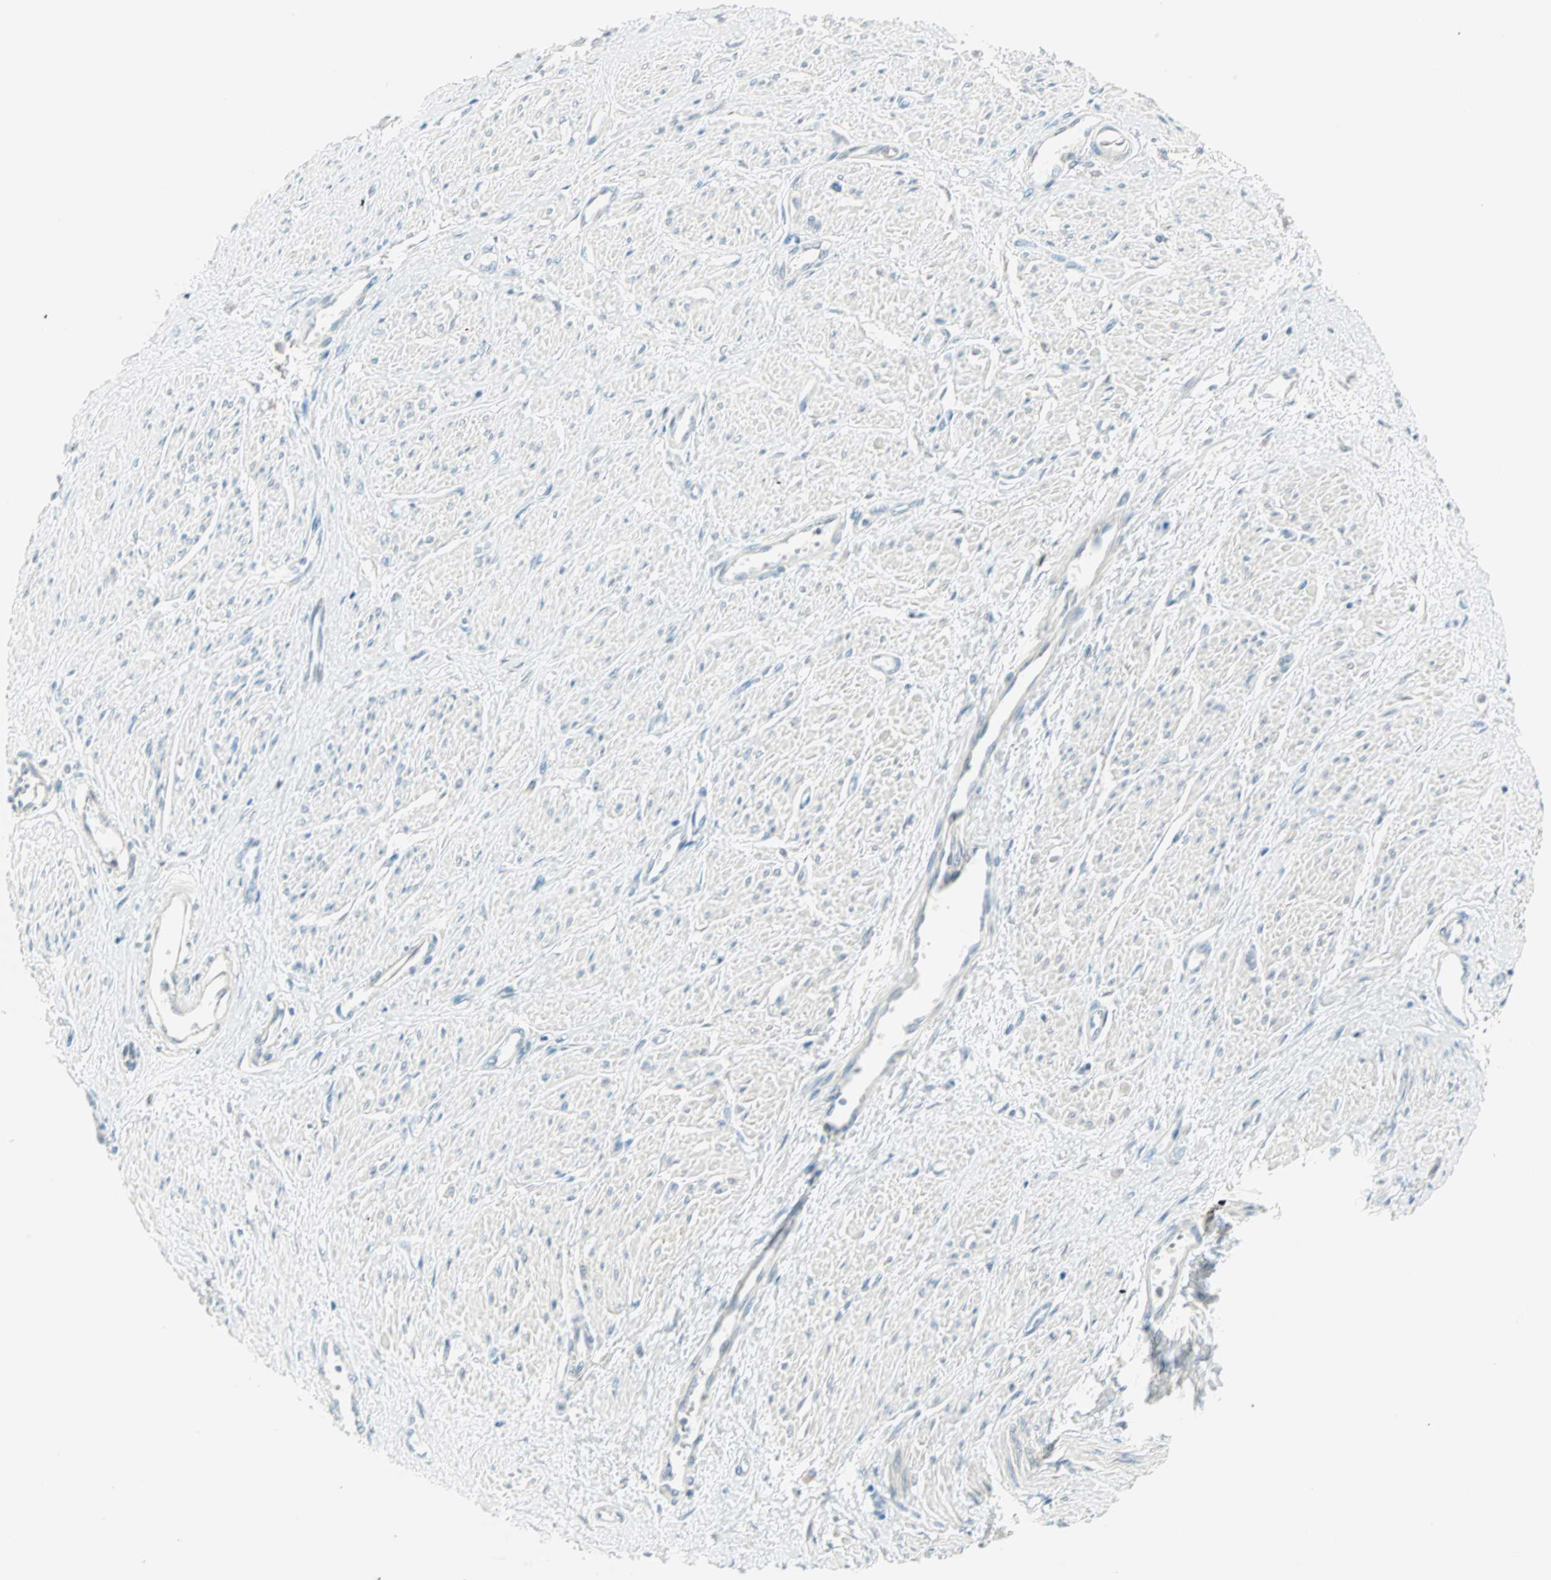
{"staining": {"intensity": "negative", "quantity": "none", "location": "none"}, "tissue": "smooth muscle", "cell_type": "Smooth muscle cells", "image_type": "normal", "snomed": [{"axis": "morphology", "description": "Normal tissue, NOS"}, {"axis": "topography", "description": "Smooth muscle"}, {"axis": "topography", "description": "Uterus"}], "caption": "High power microscopy photomicrograph of an immunohistochemistry (IHC) image of benign smooth muscle, revealing no significant staining in smooth muscle cells.", "gene": "S100A1", "patient": {"sex": "female", "age": 39}}